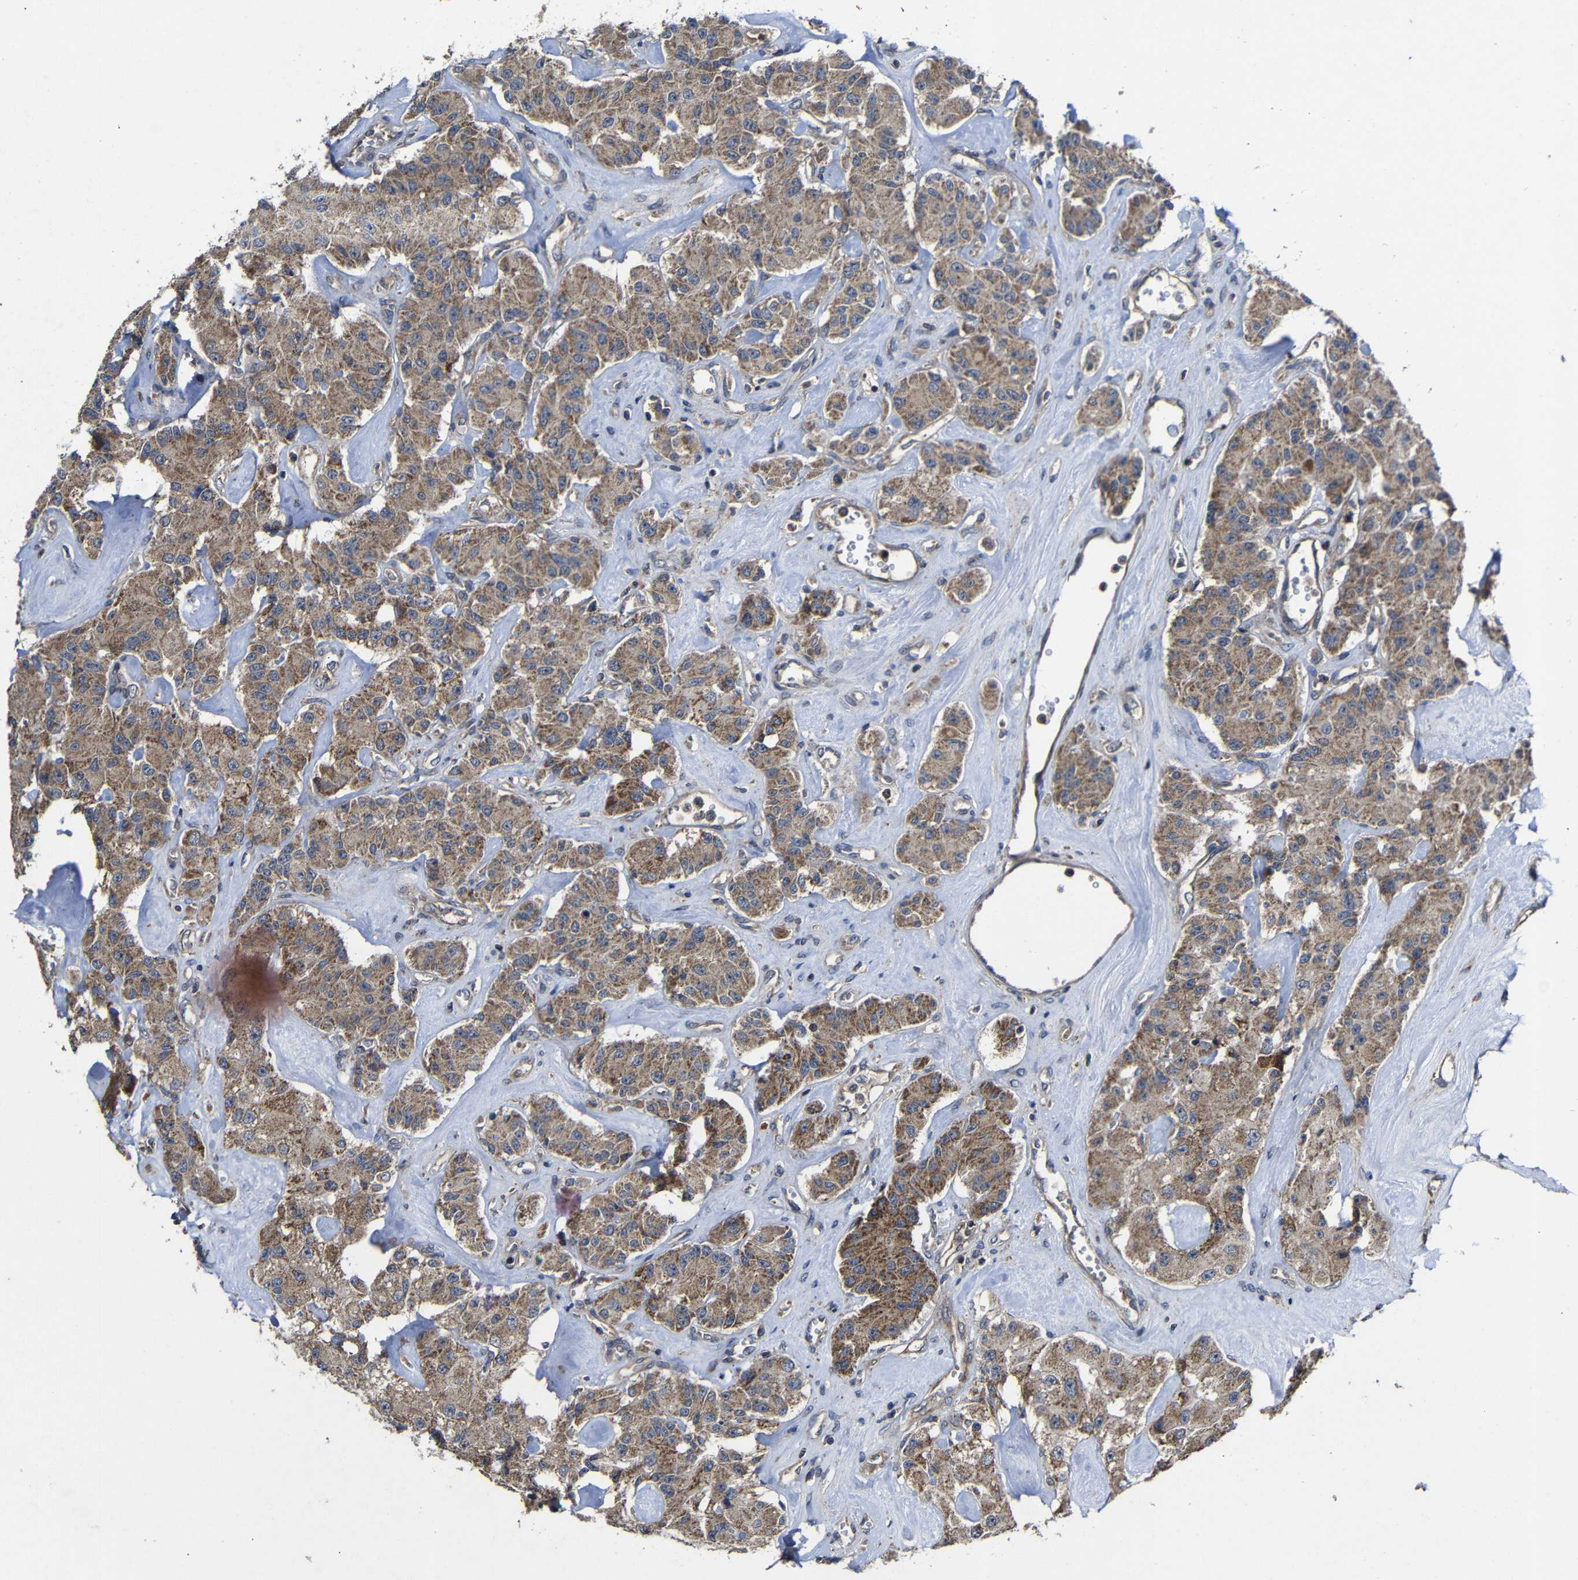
{"staining": {"intensity": "moderate", "quantity": ">75%", "location": "cytoplasmic/membranous"}, "tissue": "carcinoid", "cell_type": "Tumor cells", "image_type": "cancer", "snomed": [{"axis": "morphology", "description": "Carcinoid, malignant, NOS"}, {"axis": "topography", "description": "Pancreas"}], "caption": "Immunohistochemistry (IHC) of human carcinoid reveals medium levels of moderate cytoplasmic/membranous expression in about >75% of tumor cells.", "gene": "LPAR5", "patient": {"sex": "male", "age": 41}}